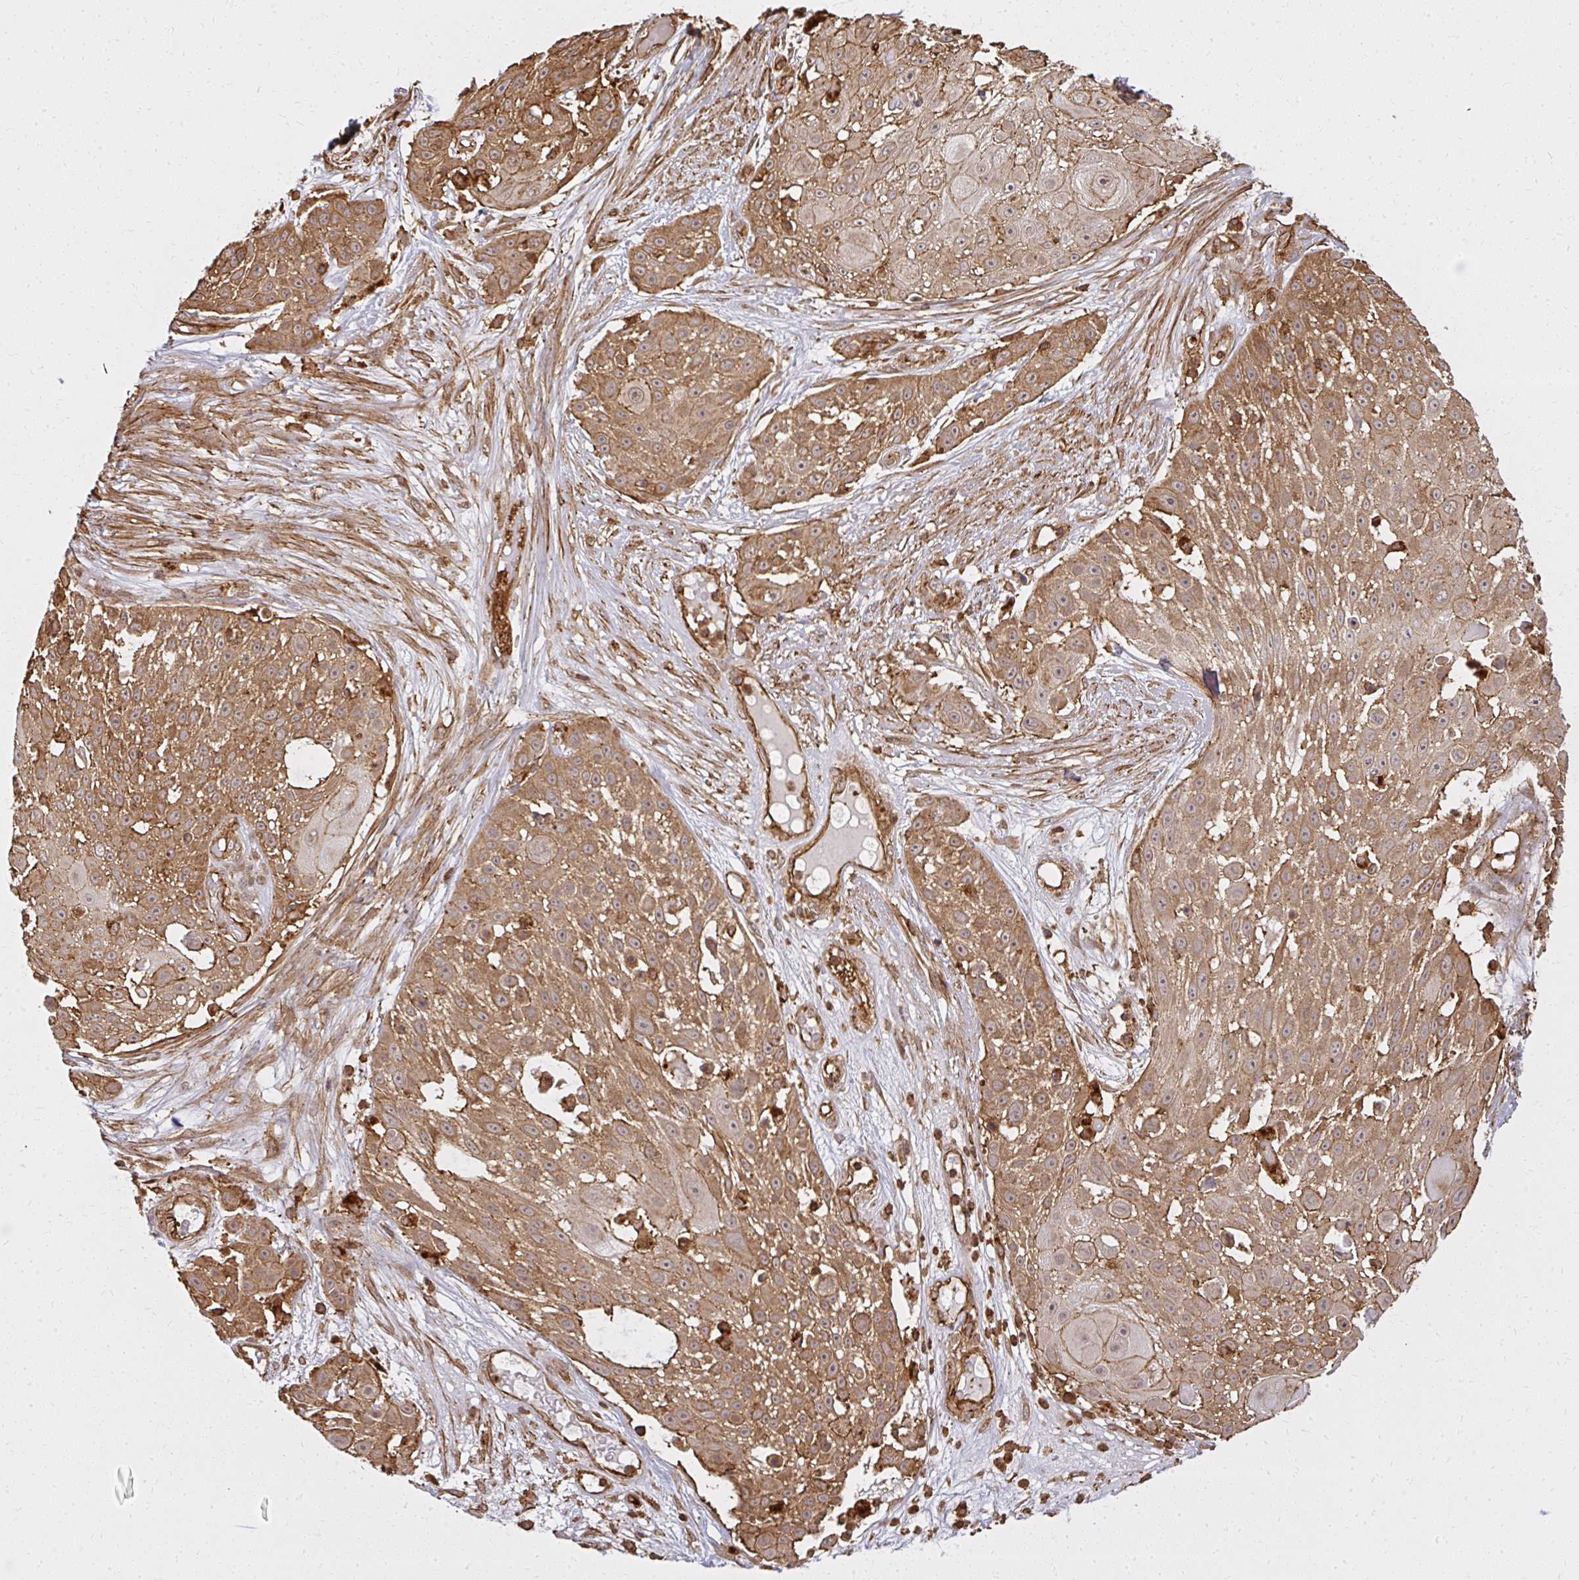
{"staining": {"intensity": "moderate", "quantity": ">75%", "location": "cytoplasmic/membranous"}, "tissue": "skin cancer", "cell_type": "Tumor cells", "image_type": "cancer", "snomed": [{"axis": "morphology", "description": "Squamous cell carcinoma, NOS"}, {"axis": "topography", "description": "Skin"}], "caption": "Skin cancer (squamous cell carcinoma) stained with a protein marker reveals moderate staining in tumor cells.", "gene": "GNS", "patient": {"sex": "female", "age": 86}}